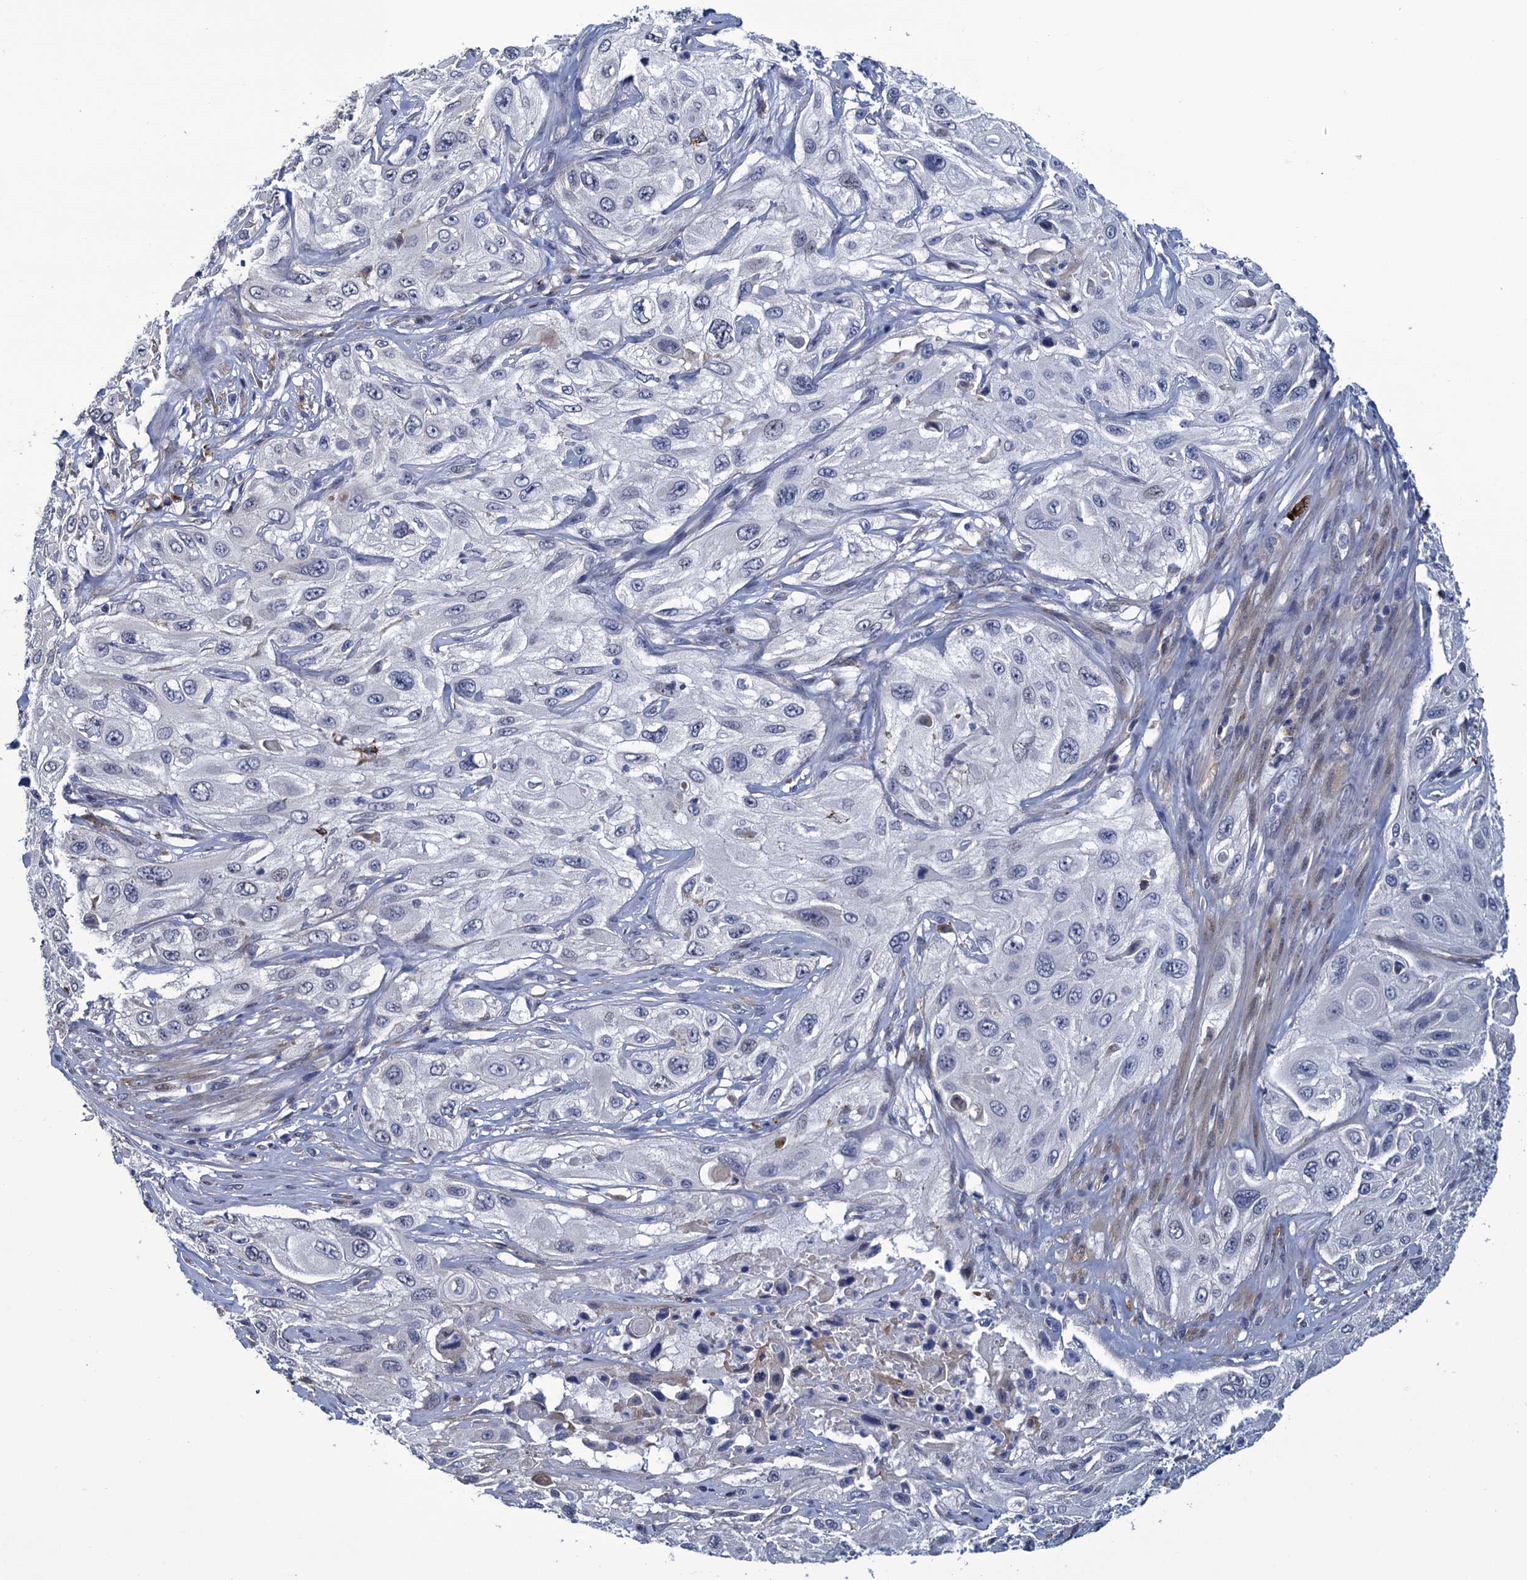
{"staining": {"intensity": "negative", "quantity": "none", "location": "none"}, "tissue": "cervical cancer", "cell_type": "Tumor cells", "image_type": "cancer", "snomed": [{"axis": "morphology", "description": "Squamous cell carcinoma, NOS"}, {"axis": "topography", "description": "Cervix"}], "caption": "DAB (3,3'-diaminobenzidine) immunohistochemical staining of human cervical cancer (squamous cell carcinoma) shows no significant positivity in tumor cells.", "gene": "DNHD1", "patient": {"sex": "female", "age": 42}}